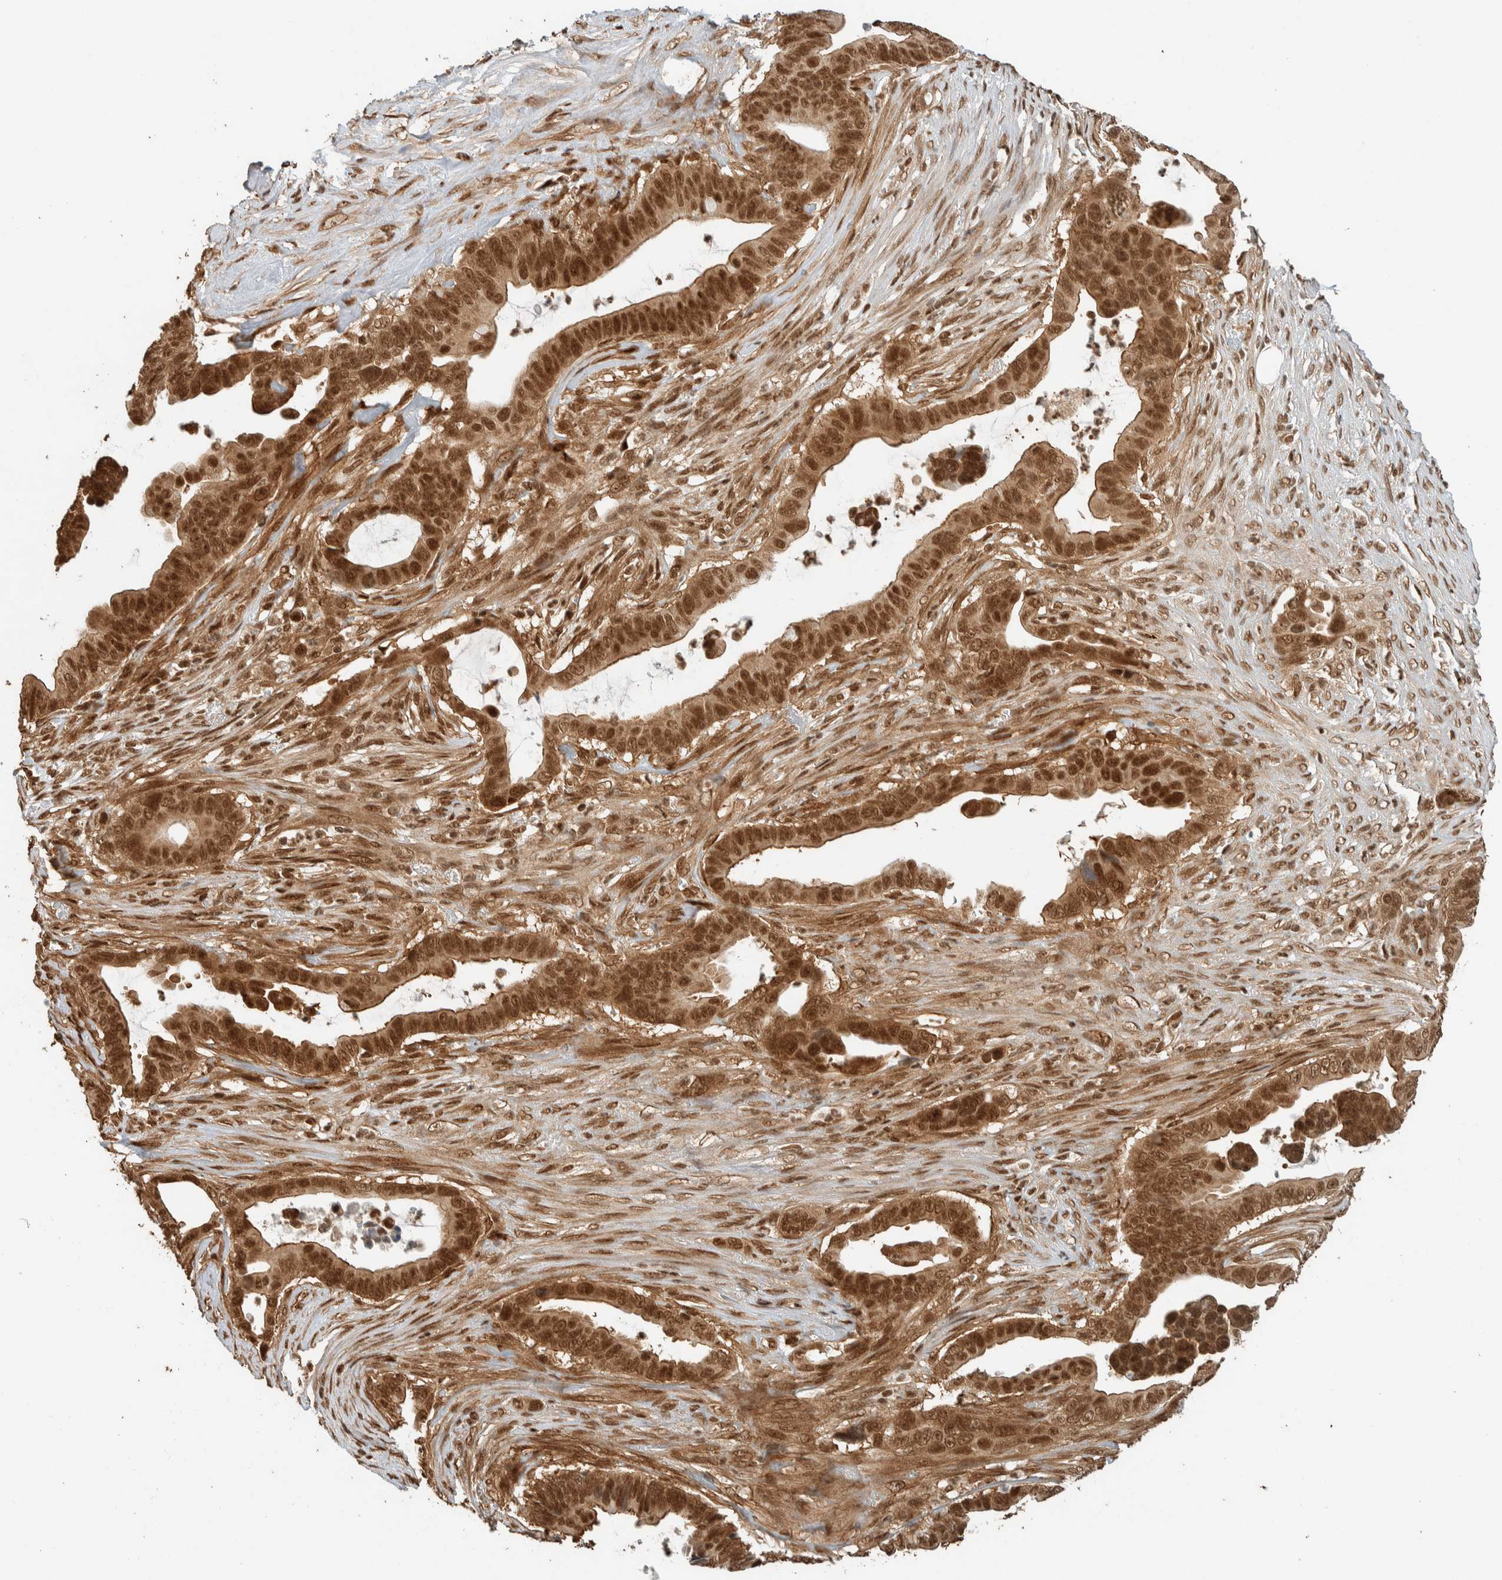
{"staining": {"intensity": "strong", "quantity": ">75%", "location": "cytoplasmic/membranous,nuclear"}, "tissue": "pancreatic cancer", "cell_type": "Tumor cells", "image_type": "cancer", "snomed": [{"axis": "morphology", "description": "Adenocarcinoma, NOS"}, {"axis": "topography", "description": "Pancreas"}], "caption": "High-power microscopy captured an immunohistochemistry (IHC) image of pancreatic adenocarcinoma, revealing strong cytoplasmic/membranous and nuclear positivity in approximately >75% of tumor cells.", "gene": "ZBTB2", "patient": {"sex": "female", "age": 72}}